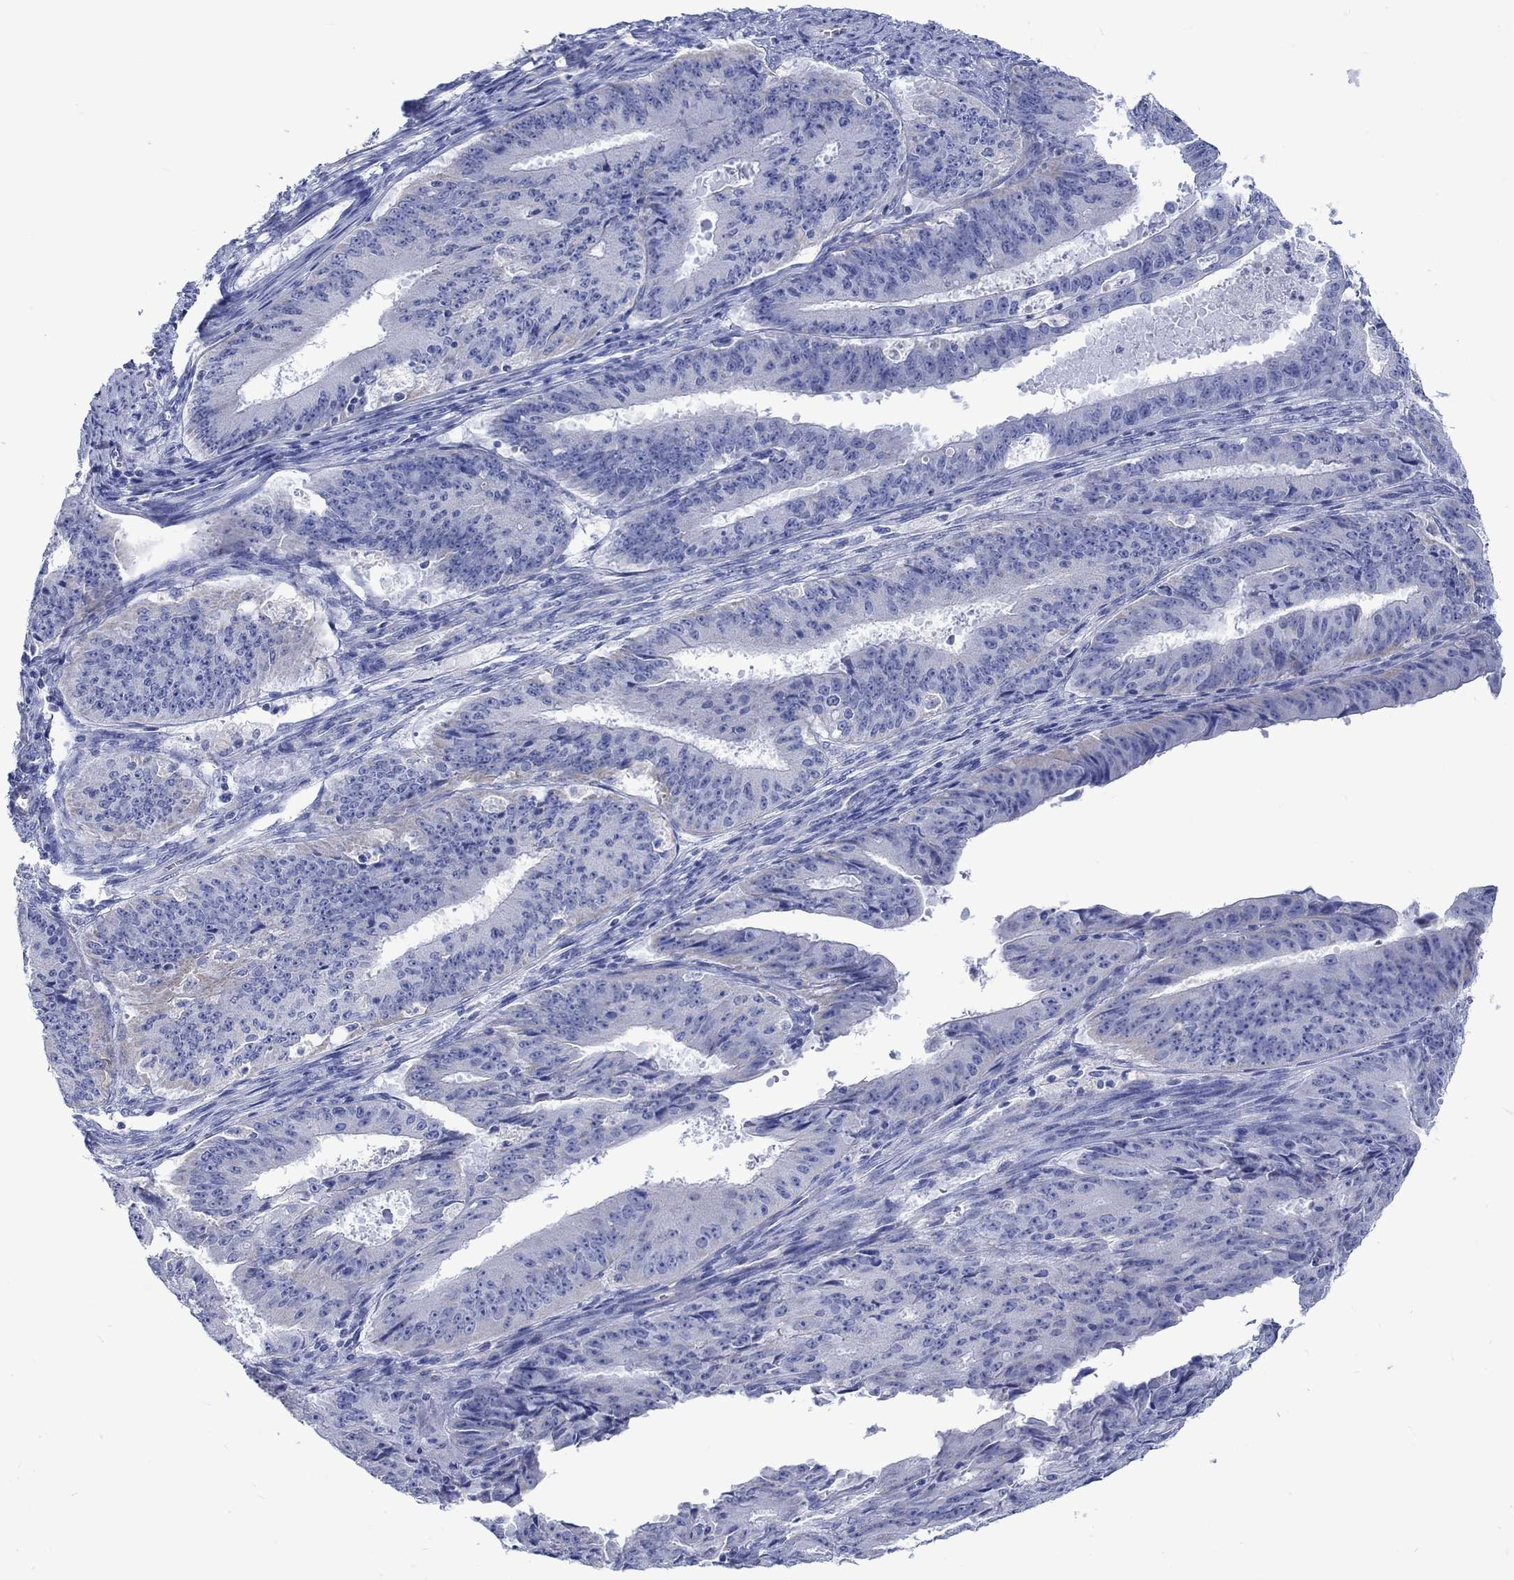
{"staining": {"intensity": "negative", "quantity": "none", "location": "none"}, "tissue": "ovarian cancer", "cell_type": "Tumor cells", "image_type": "cancer", "snomed": [{"axis": "morphology", "description": "Carcinoma, endometroid"}, {"axis": "topography", "description": "Ovary"}], "caption": "A high-resolution photomicrograph shows immunohistochemistry (IHC) staining of ovarian endometroid carcinoma, which reveals no significant expression in tumor cells.", "gene": "CPLX2", "patient": {"sex": "female", "age": 42}}